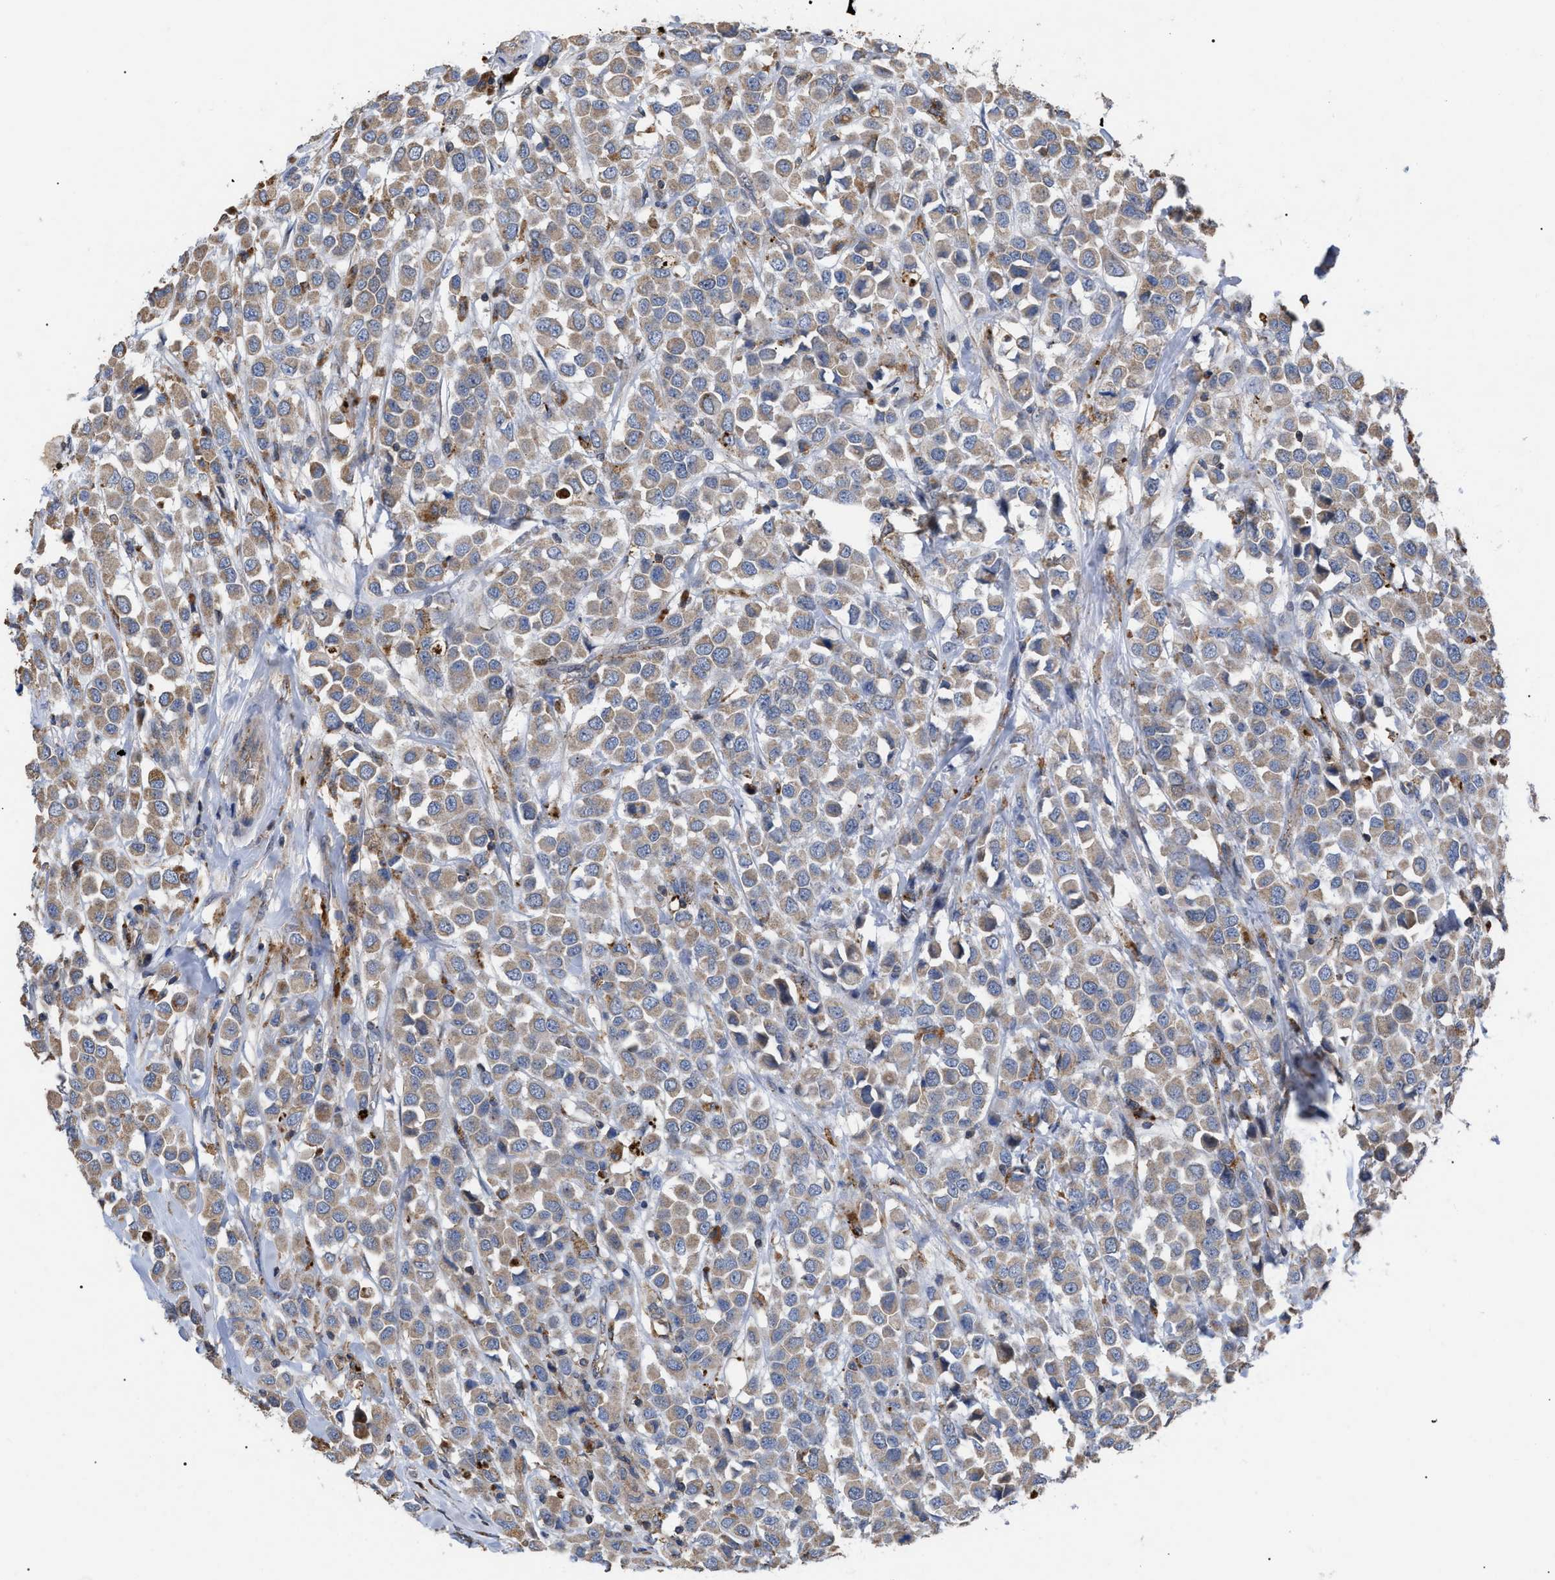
{"staining": {"intensity": "weak", "quantity": ">75%", "location": "cytoplasmic/membranous"}, "tissue": "breast cancer", "cell_type": "Tumor cells", "image_type": "cancer", "snomed": [{"axis": "morphology", "description": "Duct carcinoma"}, {"axis": "topography", "description": "Breast"}], "caption": "Intraductal carcinoma (breast) was stained to show a protein in brown. There is low levels of weak cytoplasmic/membranous expression in approximately >75% of tumor cells.", "gene": "FAM171A2", "patient": {"sex": "female", "age": 61}}